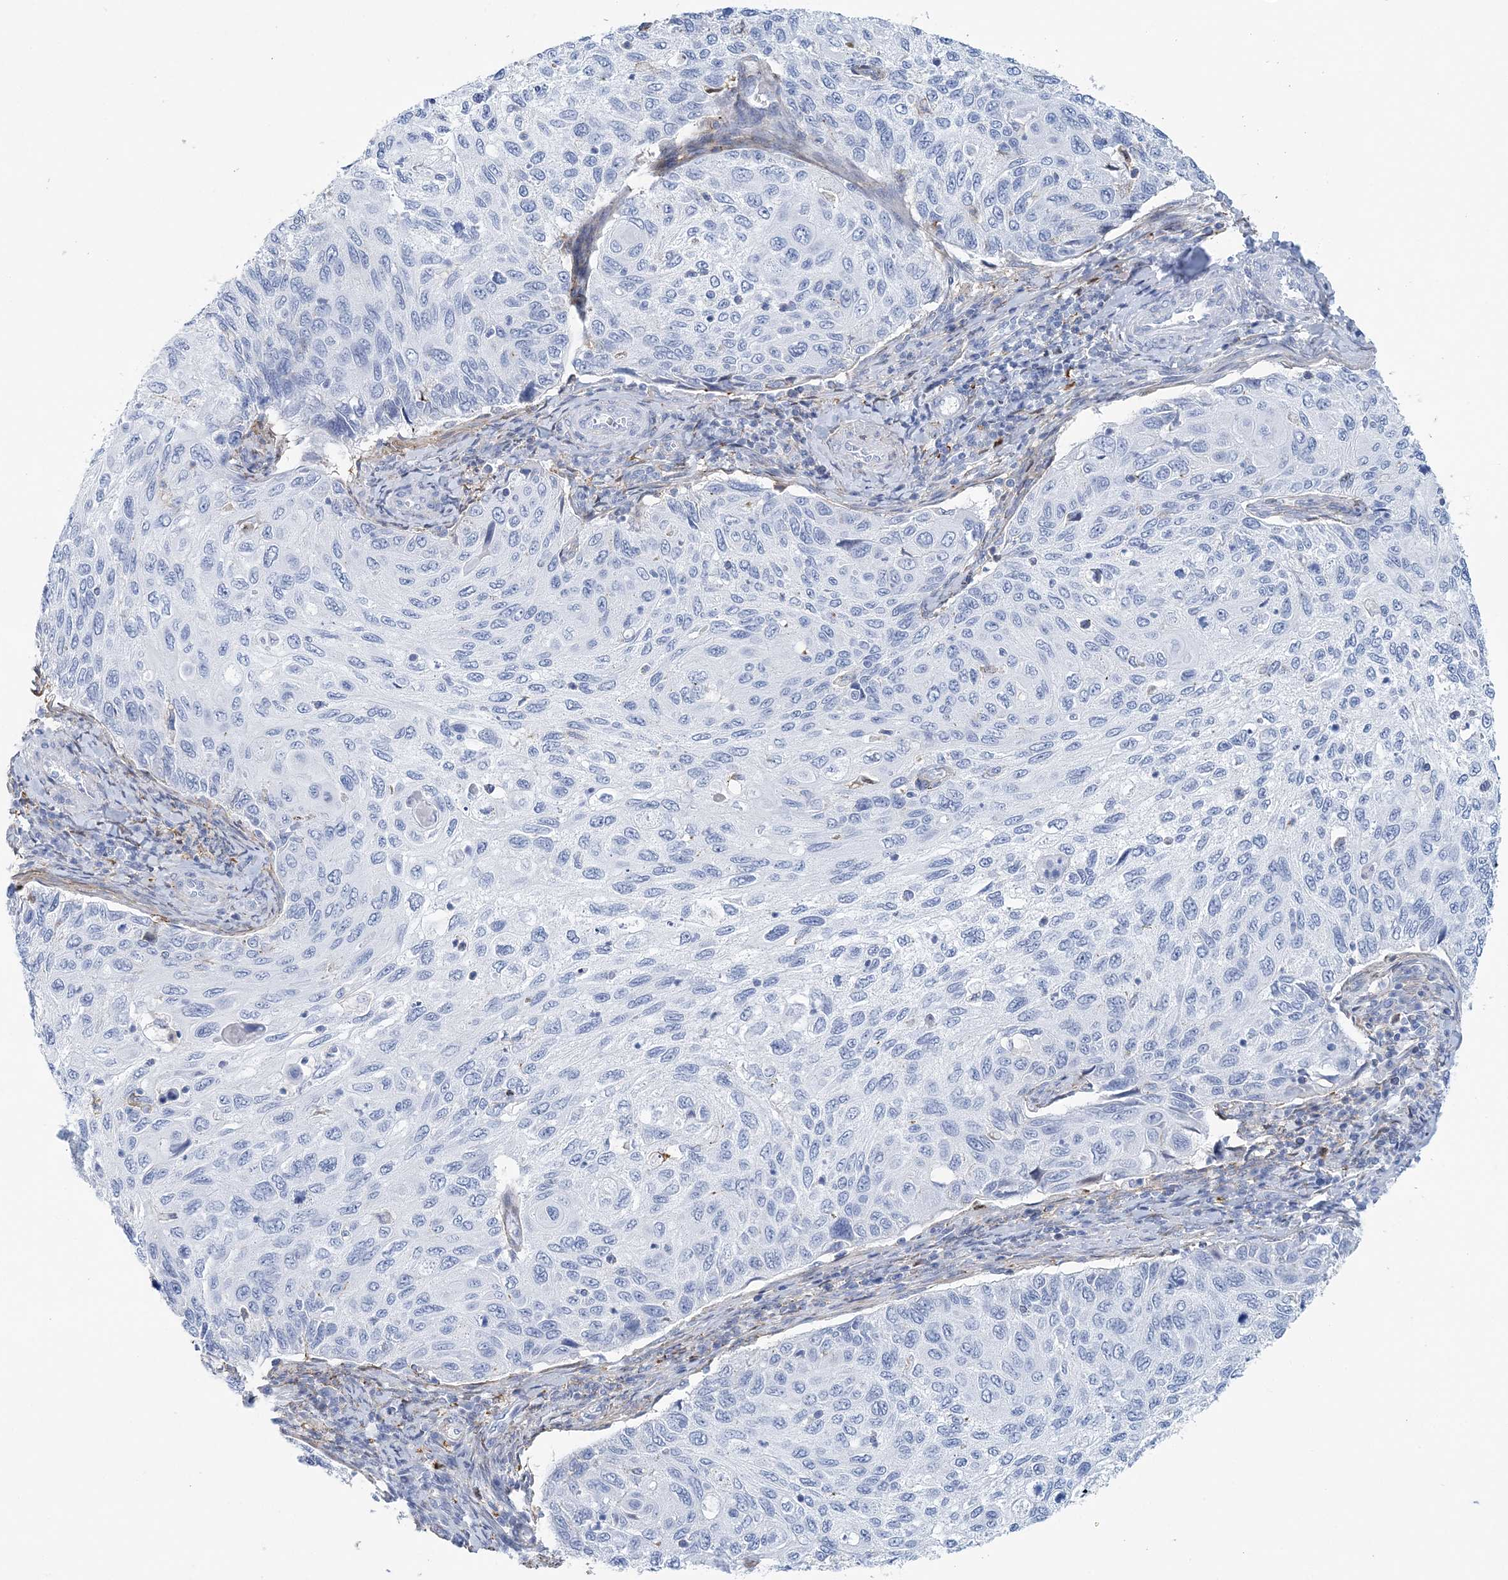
{"staining": {"intensity": "negative", "quantity": "none", "location": "none"}, "tissue": "cervical cancer", "cell_type": "Tumor cells", "image_type": "cancer", "snomed": [{"axis": "morphology", "description": "Squamous cell carcinoma, NOS"}, {"axis": "topography", "description": "Cervix"}], "caption": "Immunohistochemical staining of human squamous cell carcinoma (cervical) exhibits no significant positivity in tumor cells. (IHC, brightfield microscopy, high magnification).", "gene": "NKX6-1", "patient": {"sex": "female", "age": 70}}